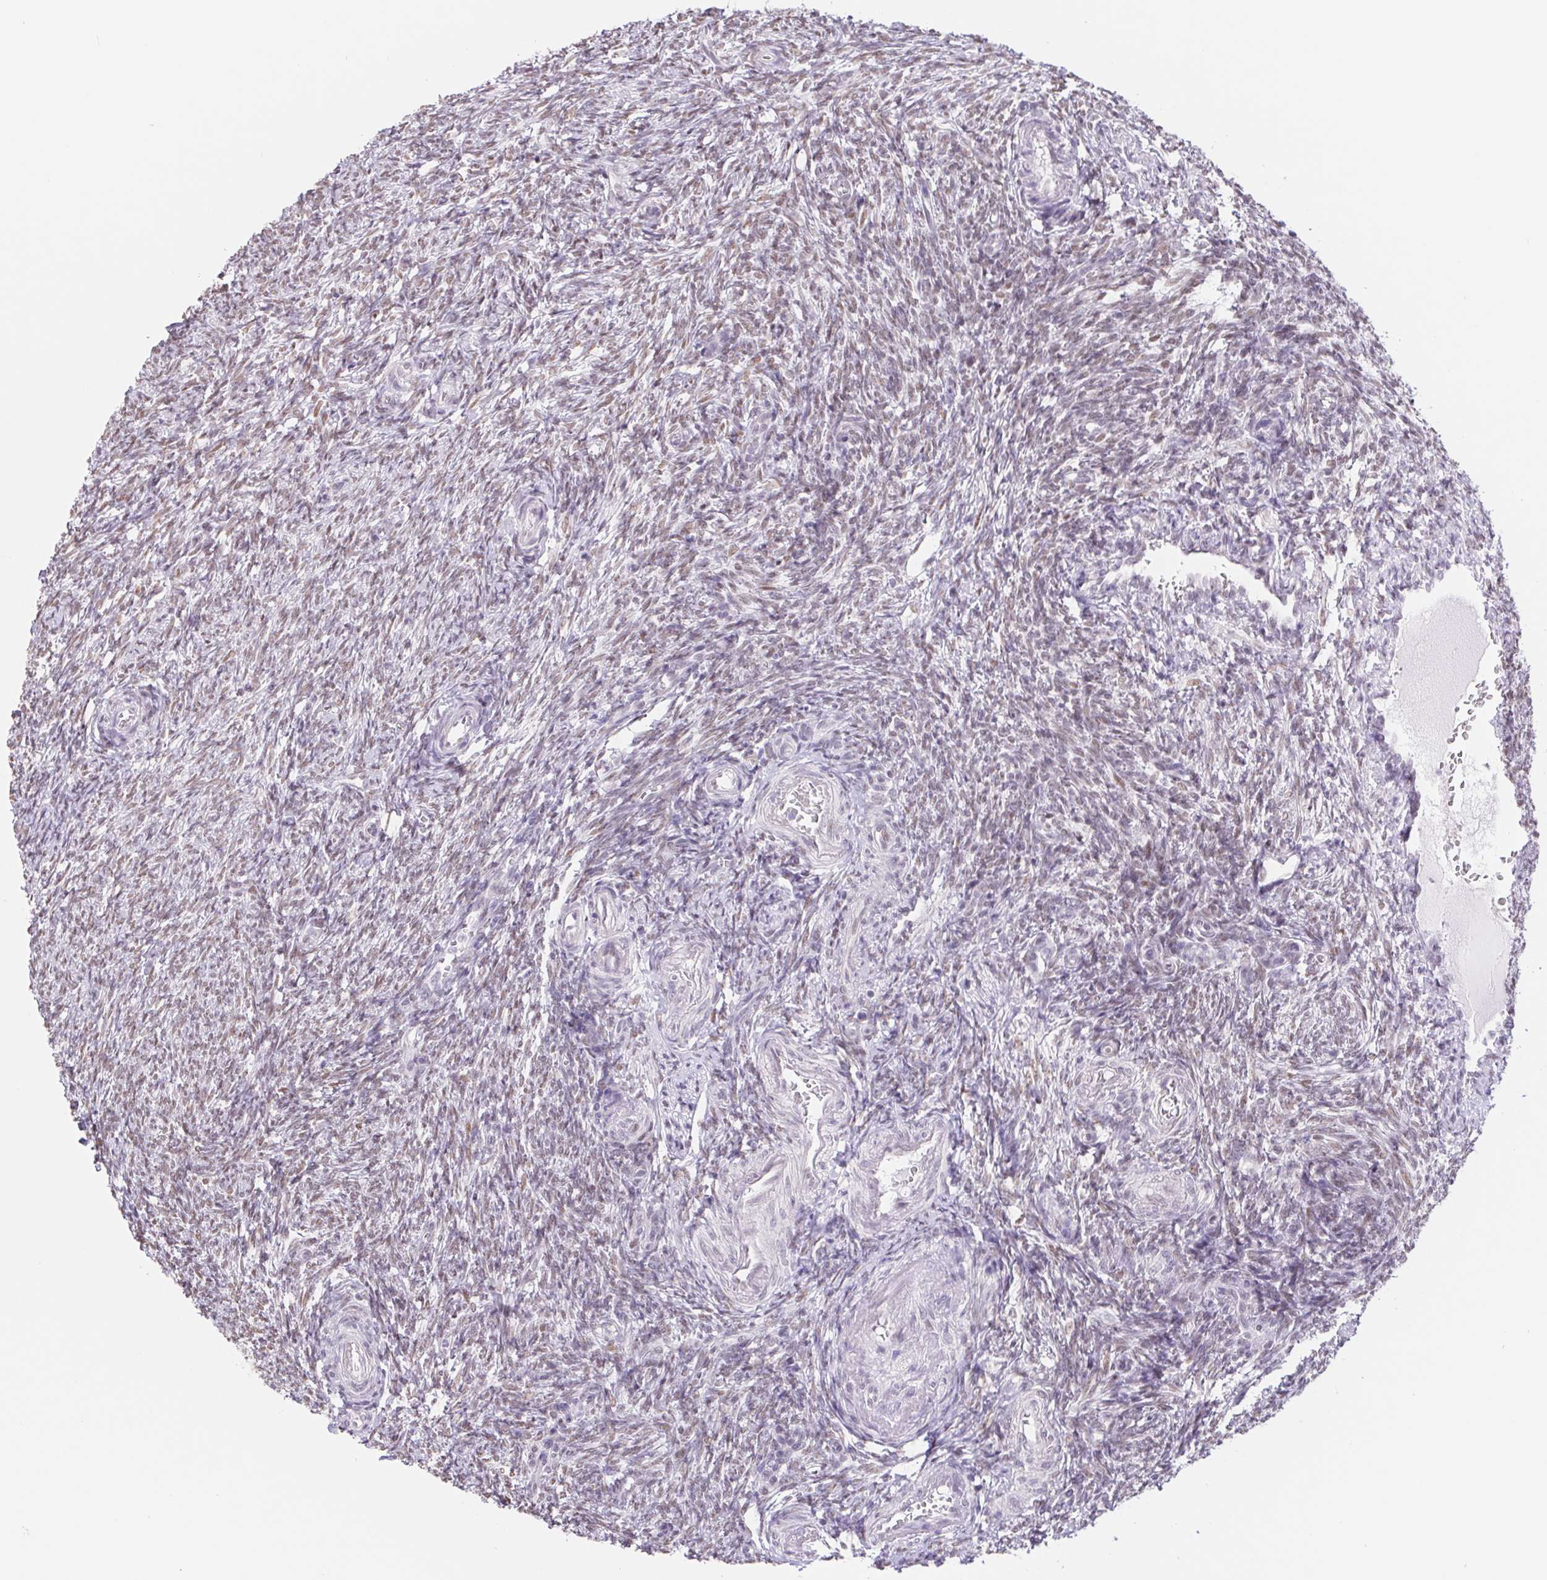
{"staining": {"intensity": "weak", "quantity": ">75%", "location": "nuclear"}, "tissue": "ovary", "cell_type": "Follicle cells", "image_type": "normal", "snomed": [{"axis": "morphology", "description": "Normal tissue, NOS"}, {"axis": "topography", "description": "Ovary"}], "caption": "Ovary stained with a brown dye displays weak nuclear positive positivity in approximately >75% of follicle cells.", "gene": "CAND1", "patient": {"sex": "female", "age": 39}}